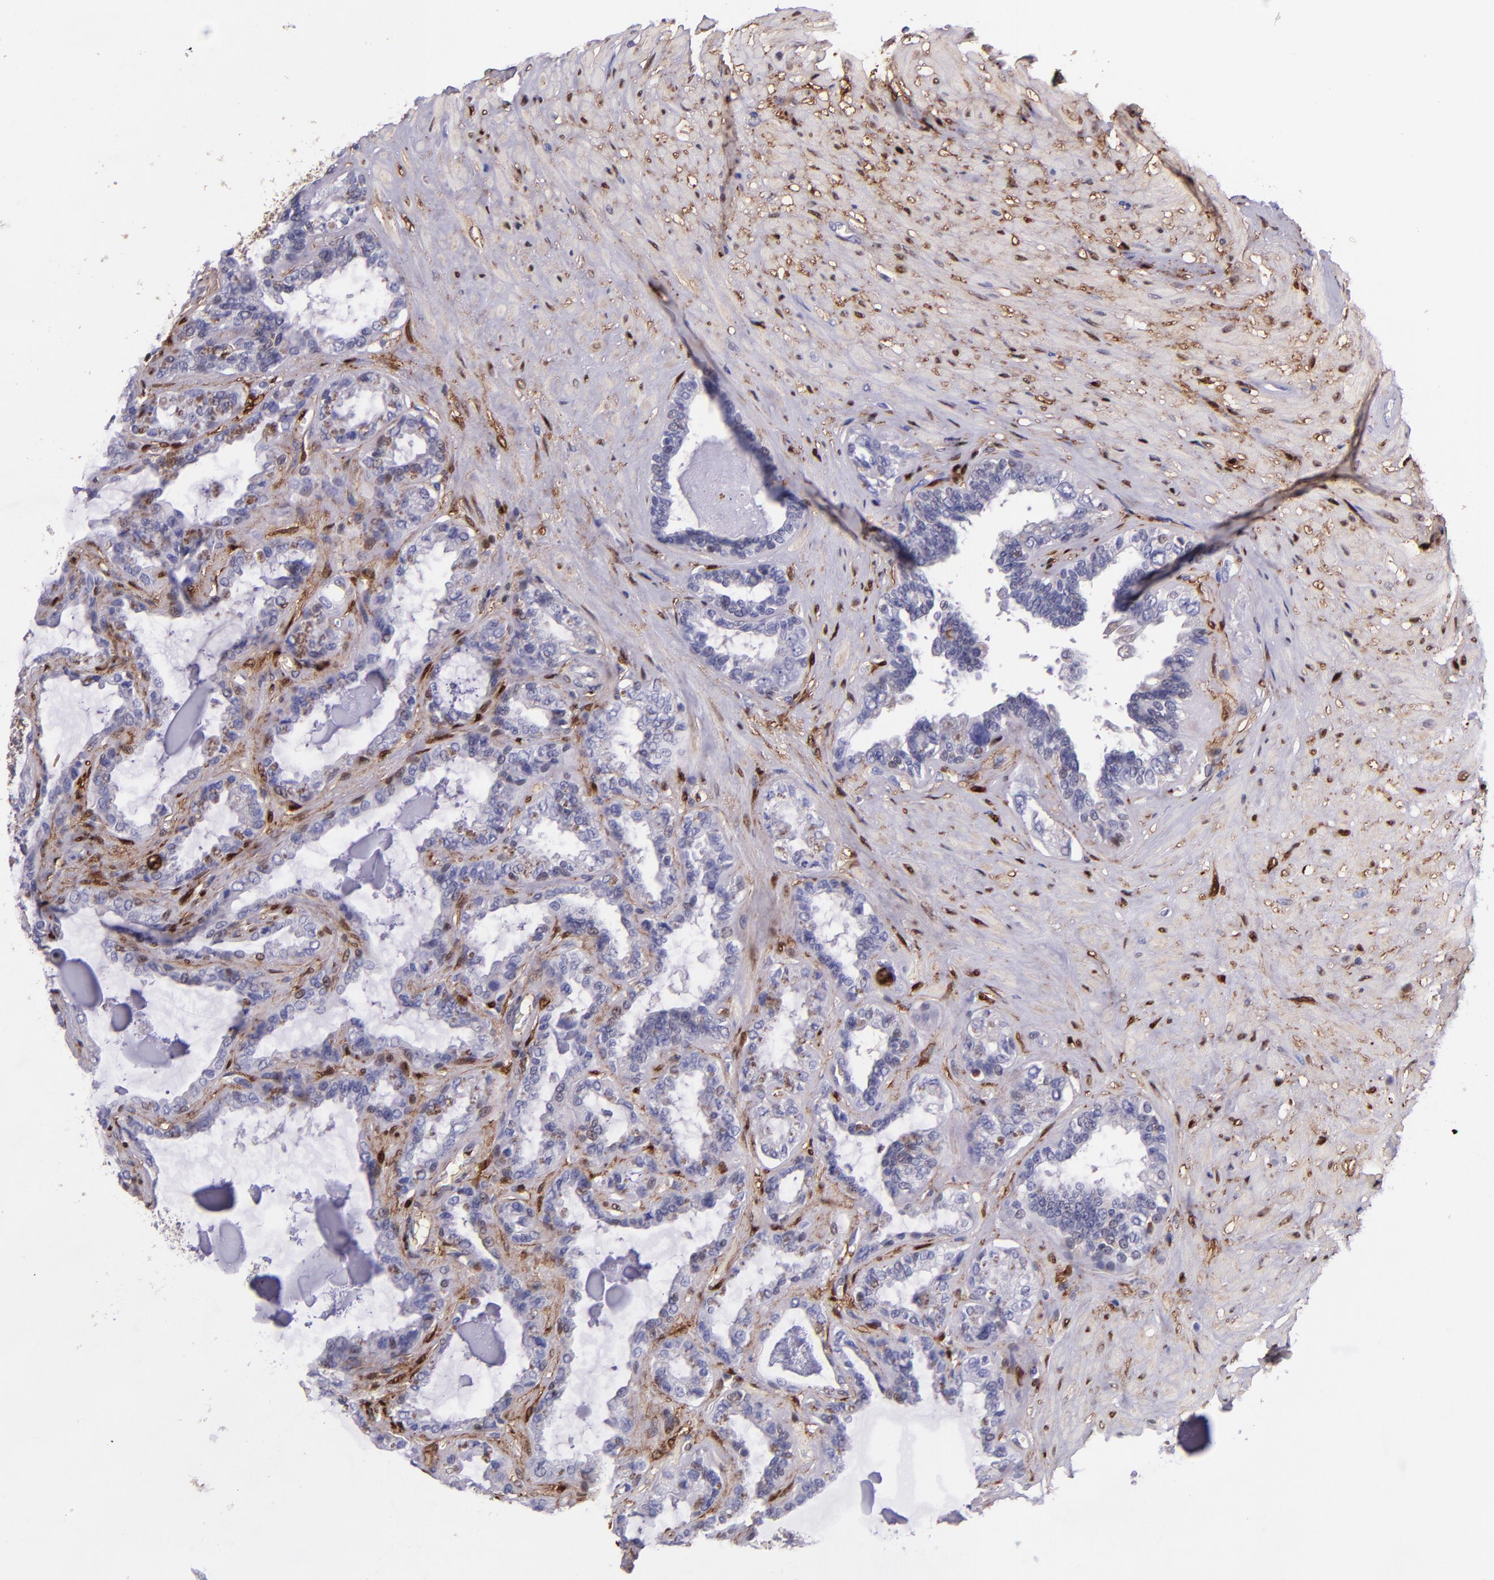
{"staining": {"intensity": "negative", "quantity": "none", "location": "none"}, "tissue": "seminal vesicle", "cell_type": "Glandular cells", "image_type": "normal", "snomed": [{"axis": "morphology", "description": "Normal tissue, NOS"}, {"axis": "morphology", "description": "Inflammation, NOS"}, {"axis": "topography", "description": "Urinary bladder"}, {"axis": "topography", "description": "Prostate"}, {"axis": "topography", "description": "Seminal veicle"}], "caption": "IHC micrograph of normal seminal vesicle: seminal vesicle stained with DAB (3,3'-diaminobenzidine) displays no significant protein expression in glandular cells.", "gene": "LGALS1", "patient": {"sex": "male", "age": 82}}